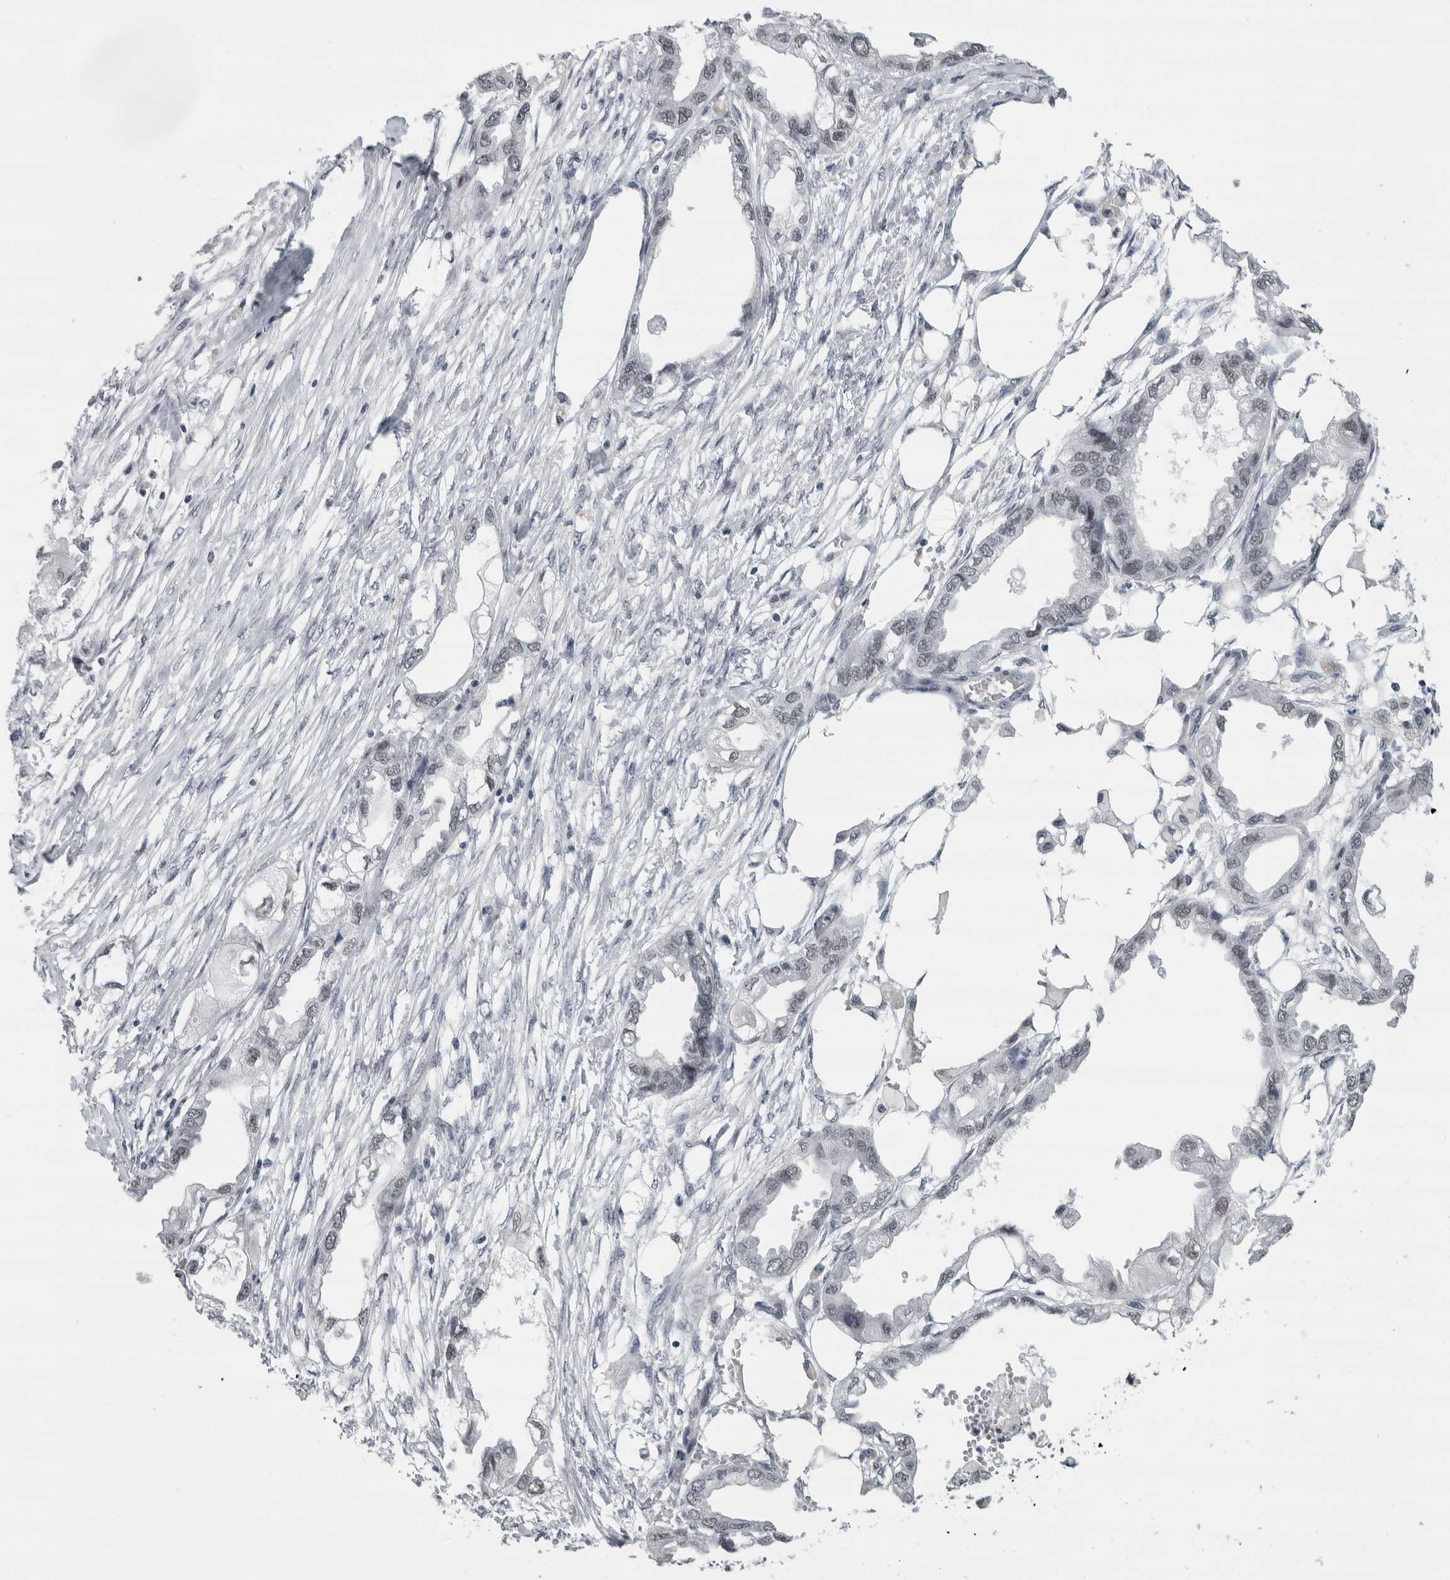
{"staining": {"intensity": "weak", "quantity": "<25%", "location": "nuclear"}, "tissue": "endometrial cancer", "cell_type": "Tumor cells", "image_type": "cancer", "snomed": [{"axis": "morphology", "description": "Adenocarcinoma, NOS"}, {"axis": "morphology", "description": "Adenocarcinoma, metastatic, NOS"}, {"axis": "topography", "description": "Adipose tissue"}, {"axis": "topography", "description": "Endometrium"}], "caption": "This is a histopathology image of immunohistochemistry (IHC) staining of endometrial adenocarcinoma, which shows no expression in tumor cells. (DAB IHC visualized using brightfield microscopy, high magnification).", "gene": "ARID4B", "patient": {"sex": "female", "age": 67}}